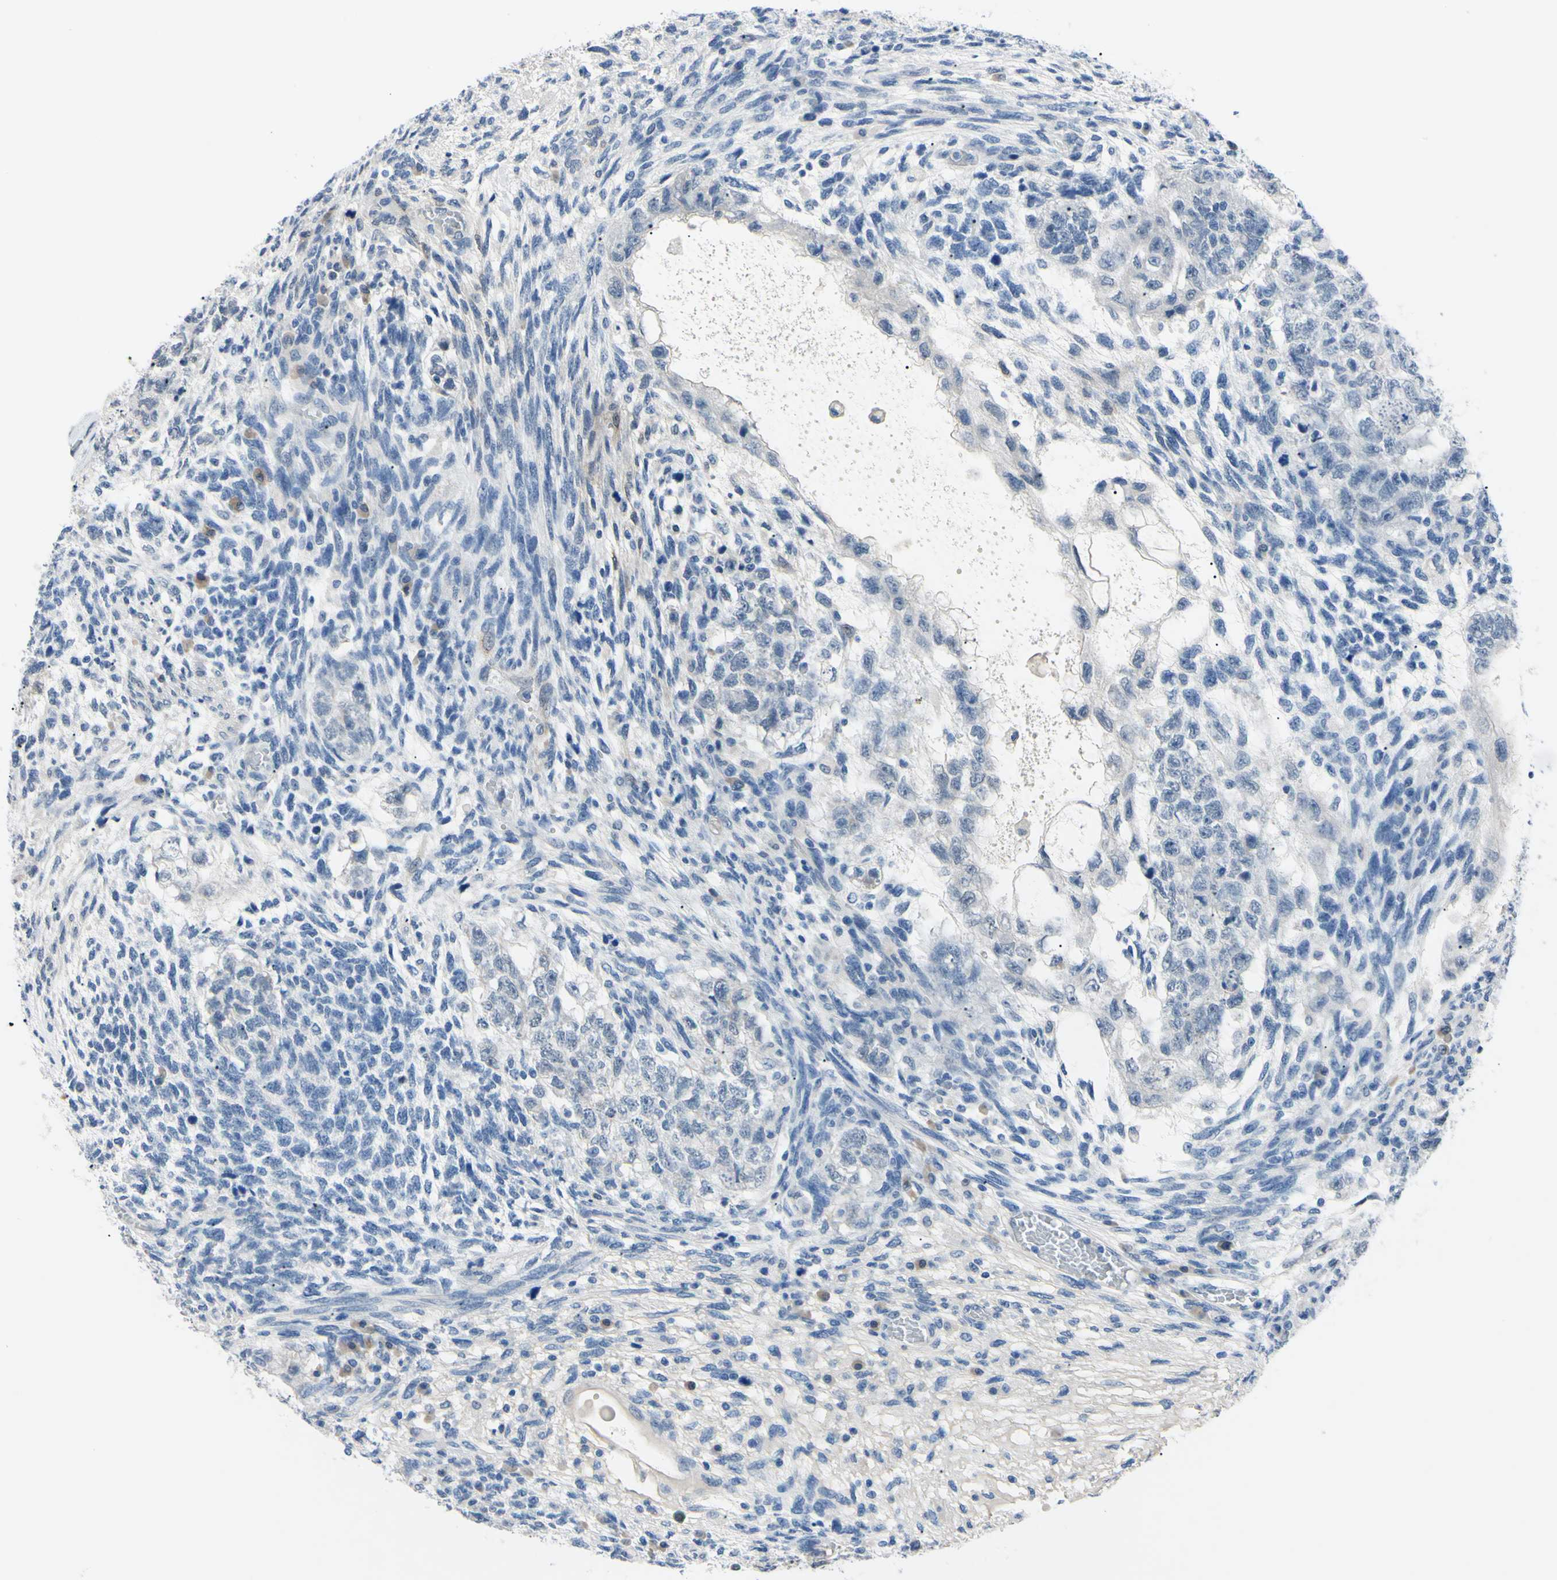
{"staining": {"intensity": "negative", "quantity": "none", "location": "none"}, "tissue": "testis cancer", "cell_type": "Tumor cells", "image_type": "cancer", "snomed": [{"axis": "morphology", "description": "Normal tissue, NOS"}, {"axis": "morphology", "description": "Carcinoma, Embryonal, NOS"}, {"axis": "topography", "description": "Testis"}], "caption": "This is a micrograph of immunohistochemistry staining of embryonal carcinoma (testis), which shows no expression in tumor cells. Brightfield microscopy of immunohistochemistry (IHC) stained with DAB (3,3'-diaminobenzidine) (brown) and hematoxylin (blue), captured at high magnification.", "gene": "NOL3", "patient": {"sex": "male", "age": 36}}